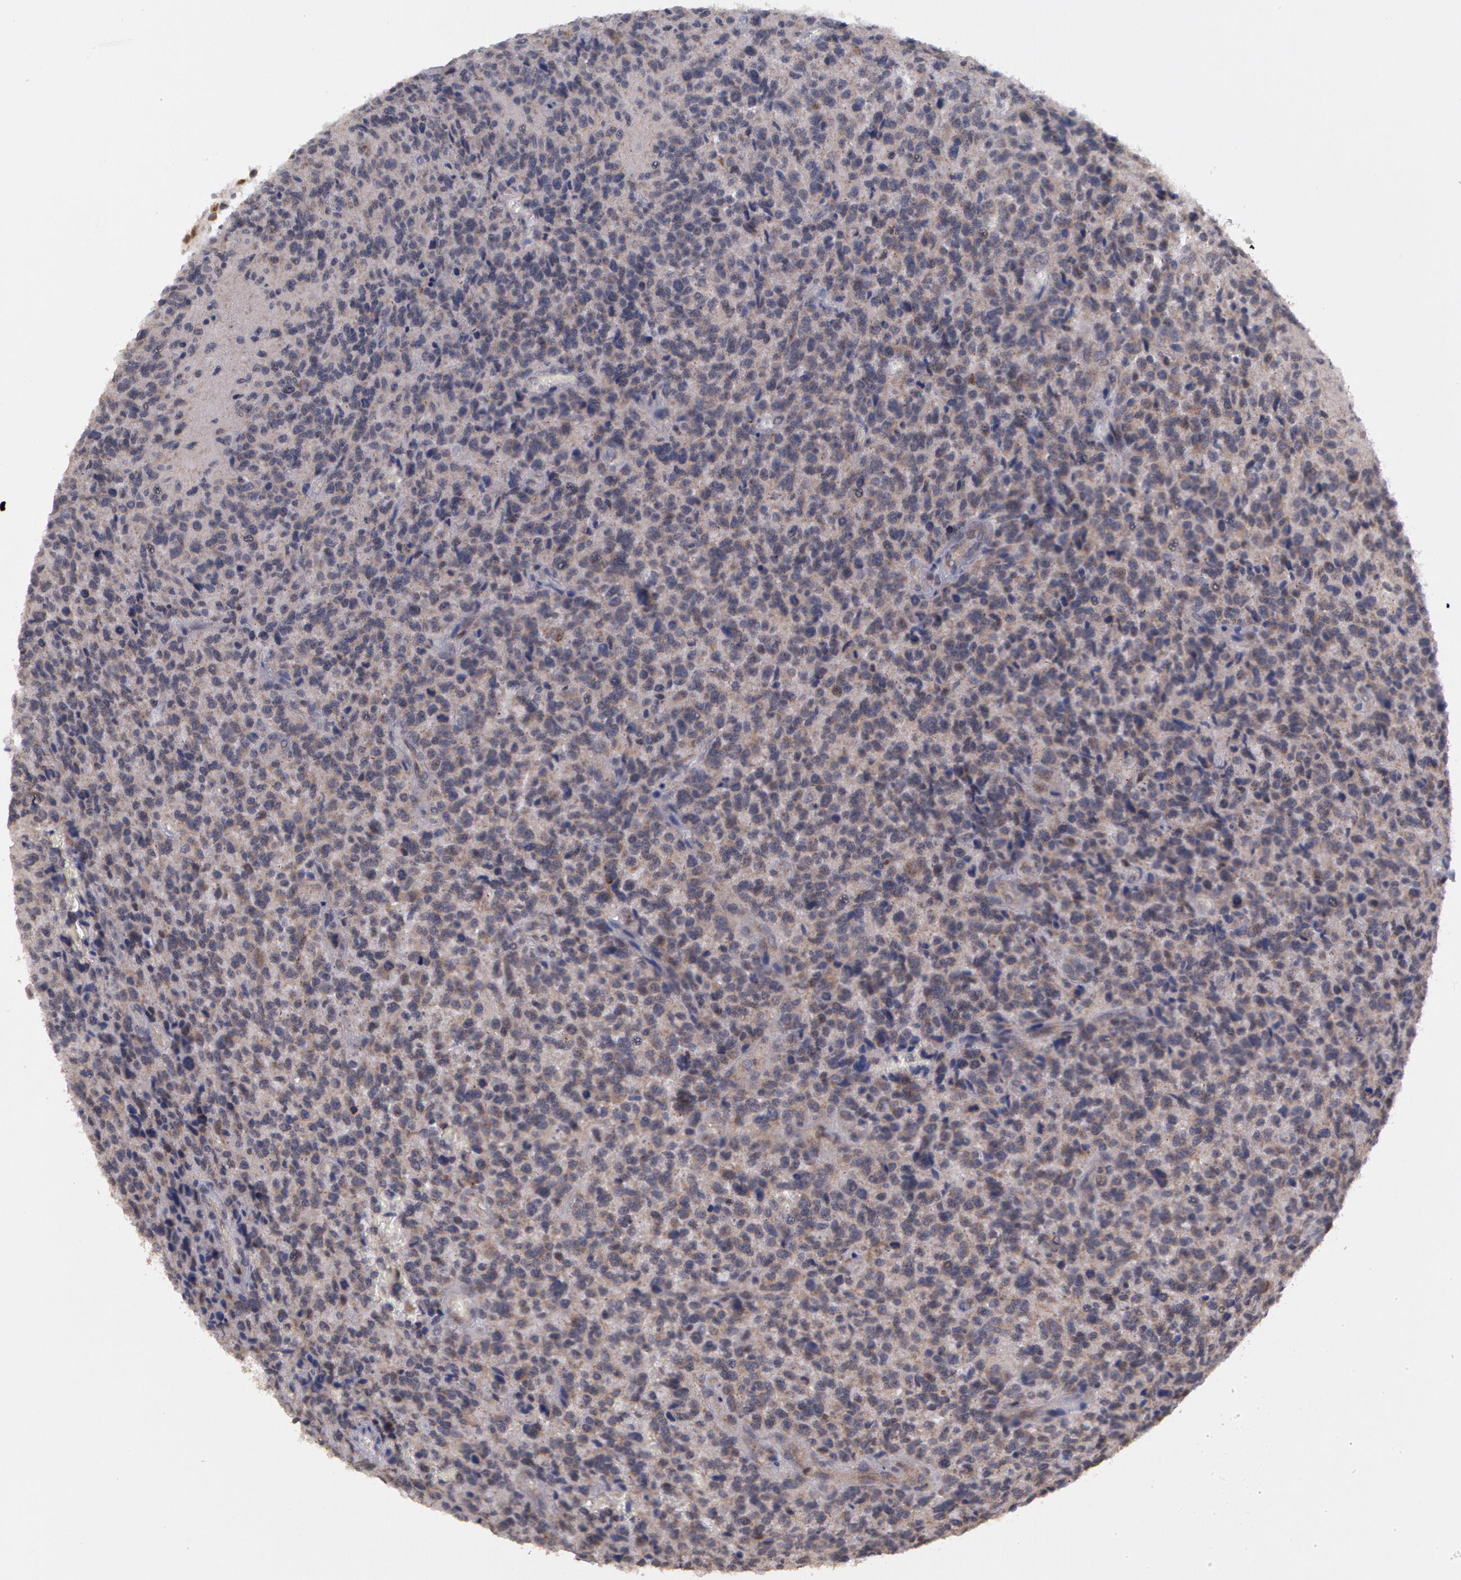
{"staining": {"intensity": "negative", "quantity": "none", "location": "none"}, "tissue": "glioma", "cell_type": "Tumor cells", "image_type": "cancer", "snomed": [{"axis": "morphology", "description": "Glioma, malignant, High grade"}, {"axis": "topography", "description": "Brain"}], "caption": "High power microscopy micrograph of an immunohistochemistry (IHC) photomicrograph of high-grade glioma (malignant), revealing no significant staining in tumor cells.", "gene": "STX5", "patient": {"sex": "male", "age": 36}}